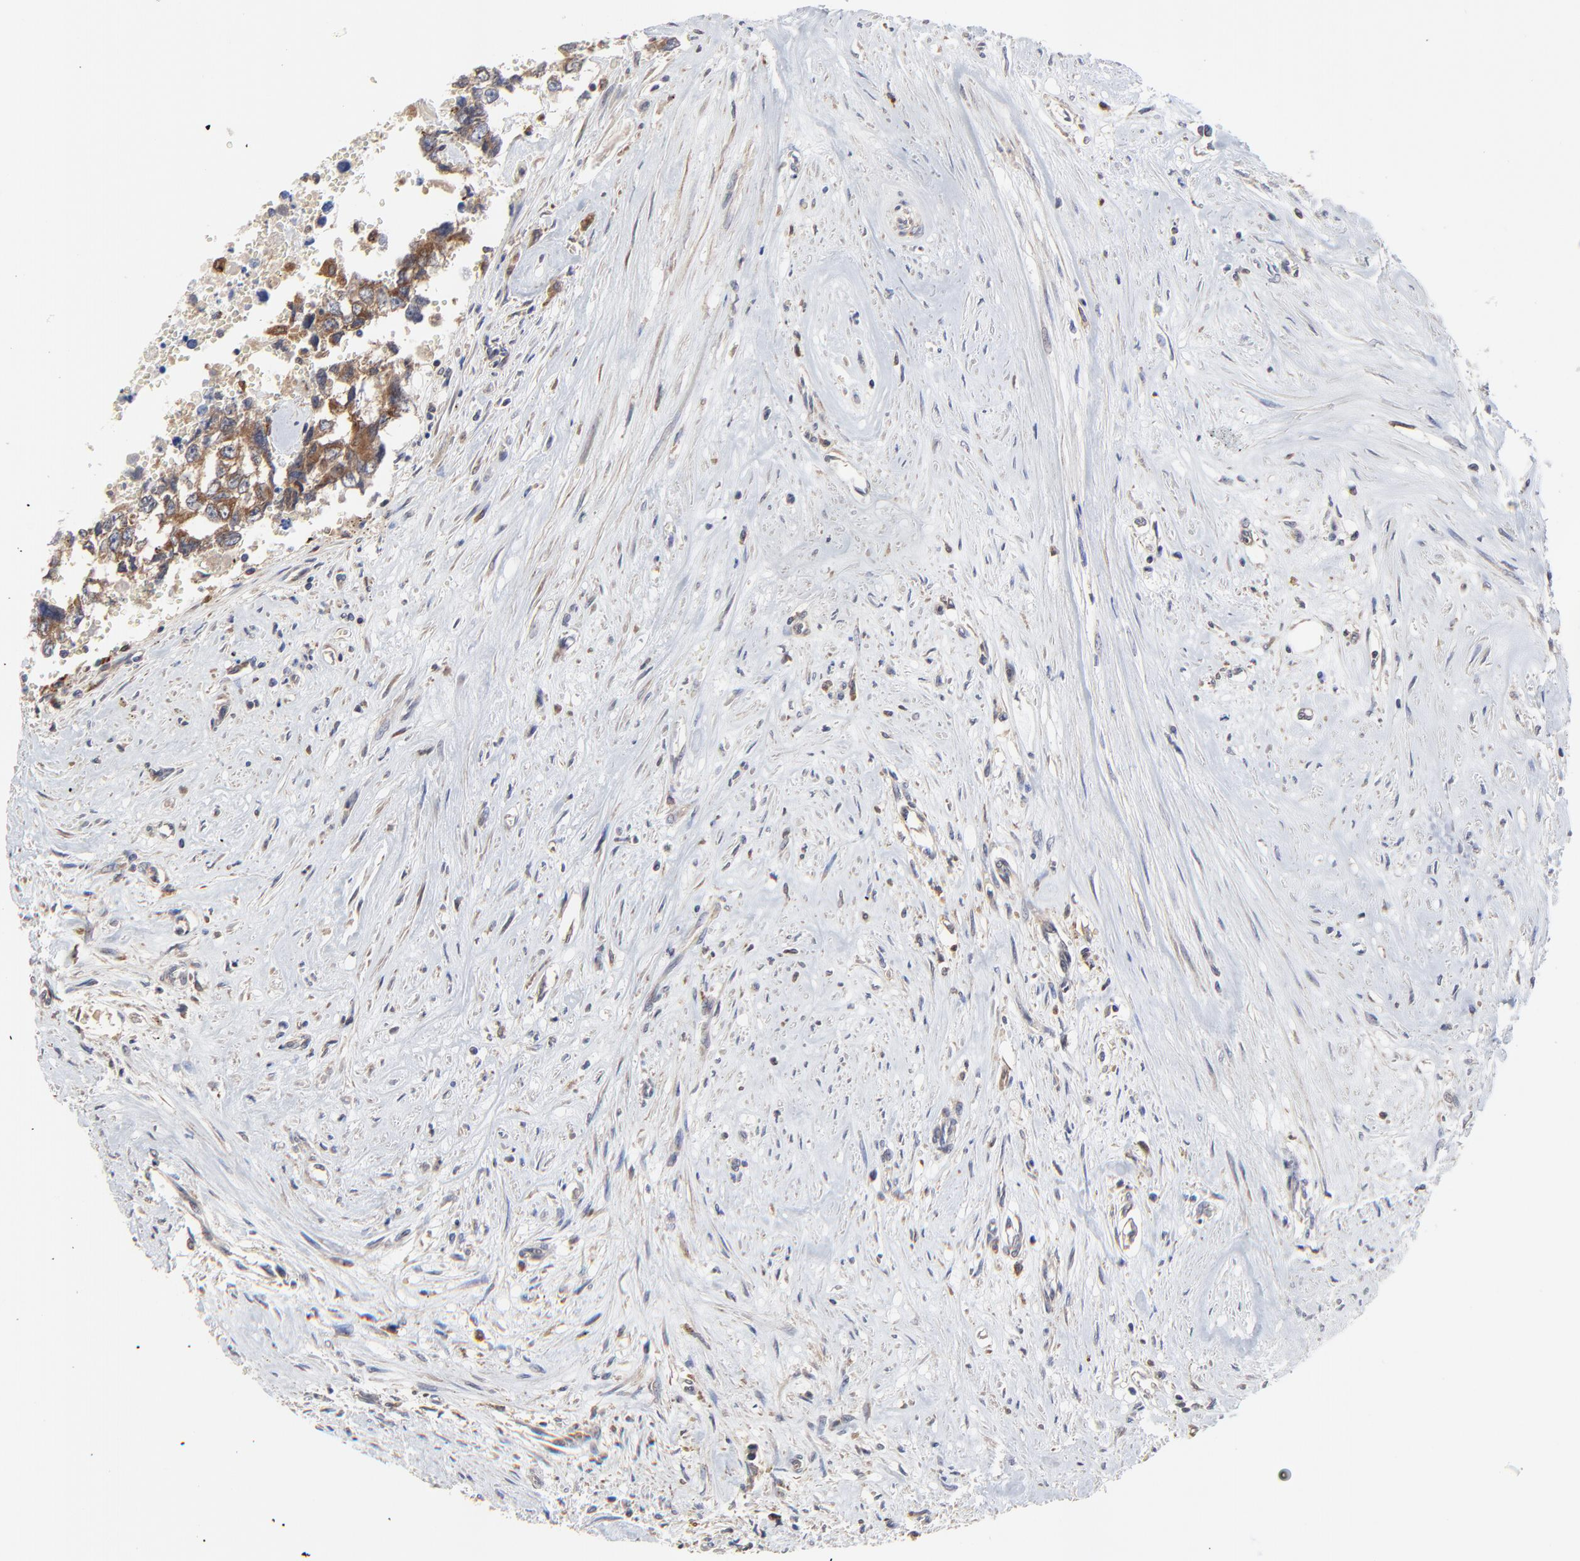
{"staining": {"intensity": "moderate", "quantity": ">75%", "location": "cytoplasmic/membranous"}, "tissue": "testis cancer", "cell_type": "Tumor cells", "image_type": "cancer", "snomed": [{"axis": "morphology", "description": "Carcinoma, Embryonal, NOS"}, {"axis": "topography", "description": "Testis"}], "caption": "High-magnification brightfield microscopy of testis cancer stained with DAB (brown) and counterstained with hematoxylin (blue). tumor cells exhibit moderate cytoplasmic/membranous expression is appreciated in approximately>75% of cells.", "gene": "RAB9A", "patient": {"sex": "male", "age": 31}}